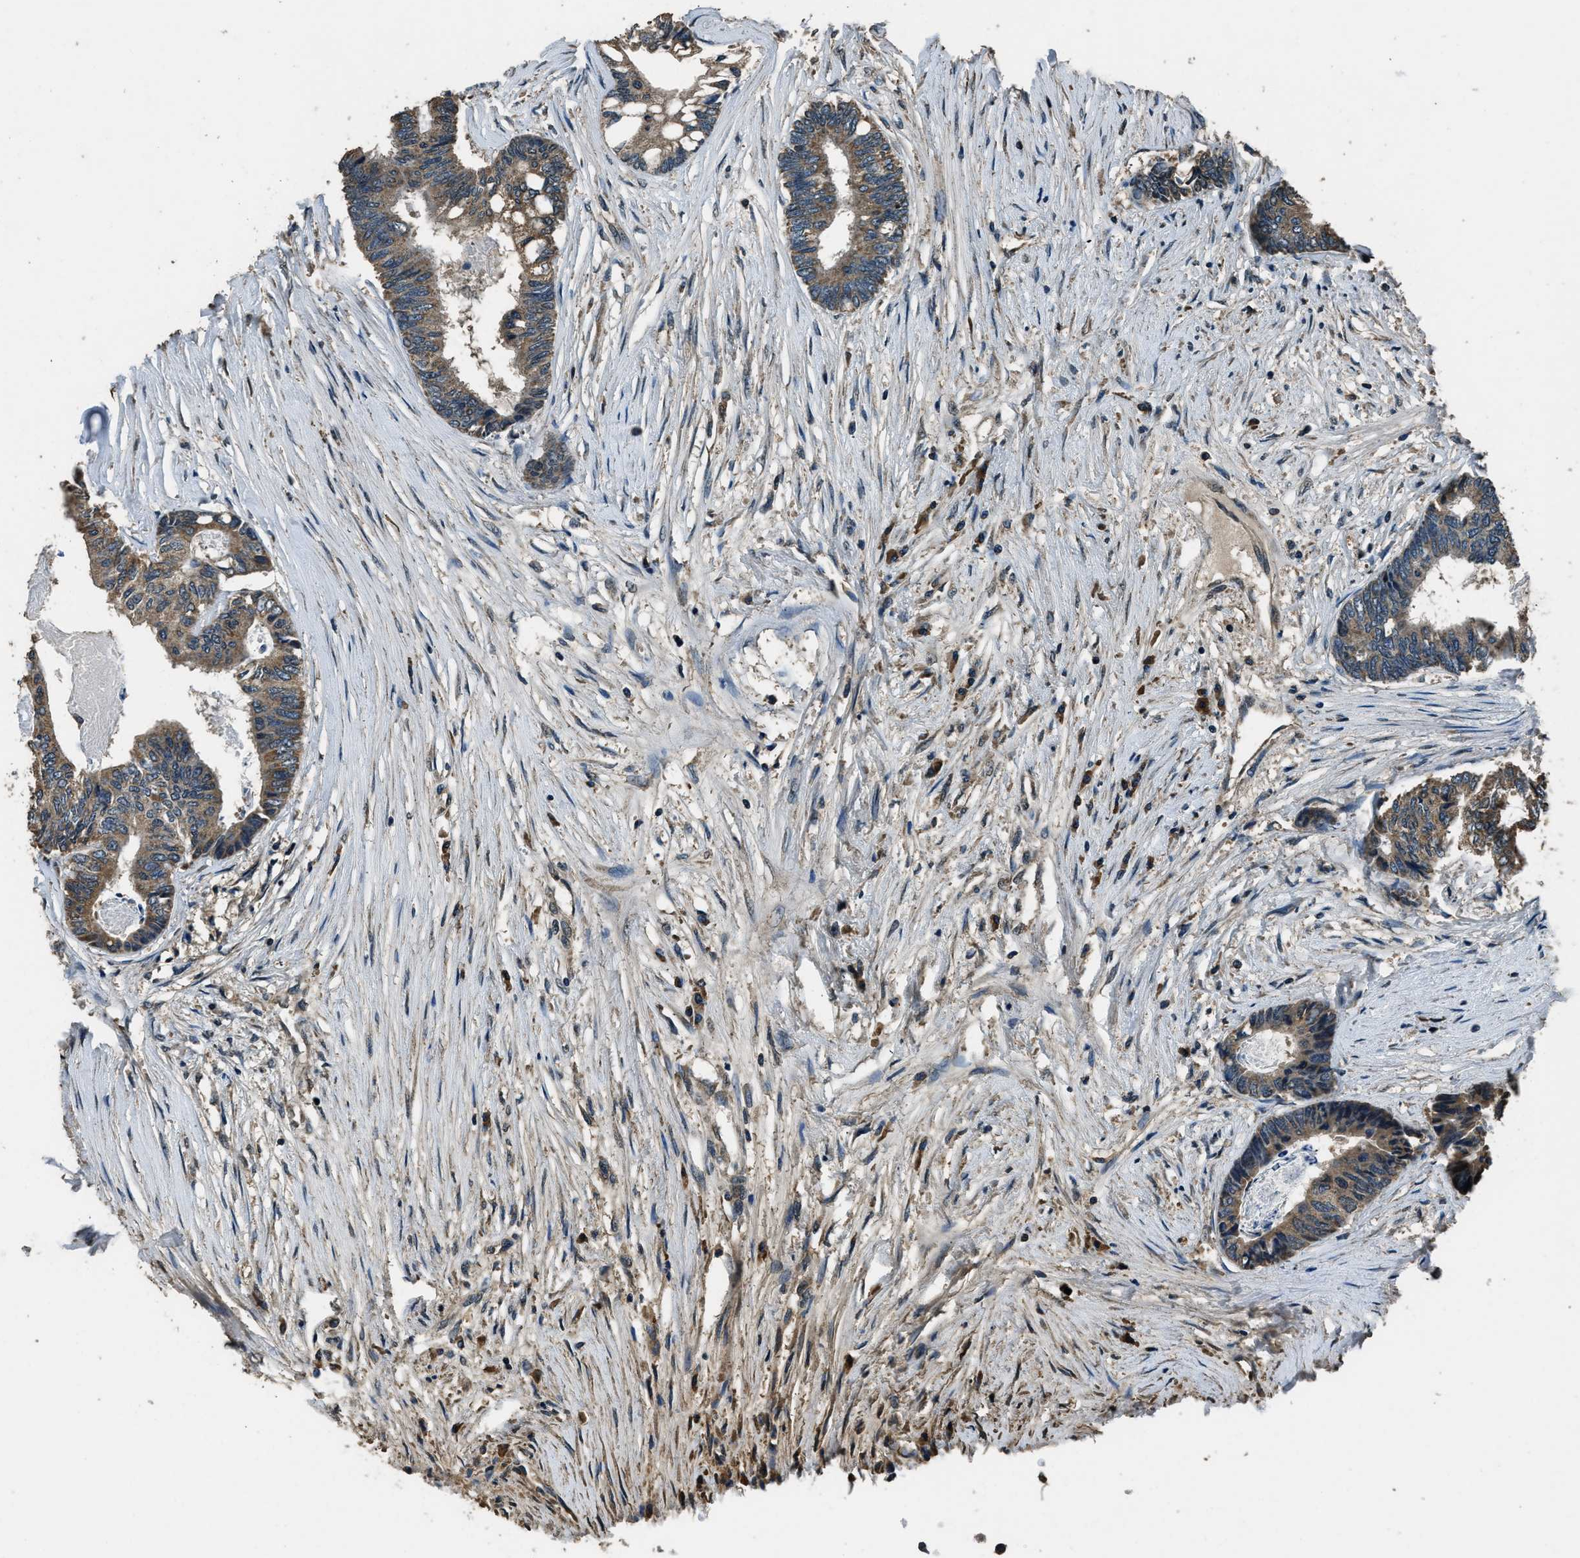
{"staining": {"intensity": "moderate", "quantity": ">75%", "location": "cytoplasmic/membranous"}, "tissue": "colorectal cancer", "cell_type": "Tumor cells", "image_type": "cancer", "snomed": [{"axis": "morphology", "description": "Adenocarcinoma, NOS"}, {"axis": "topography", "description": "Rectum"}], "caption": "A brown stain shows moderate cytoplasmic/membranous staining of a protein in human colorectal adenocarcinoma tumor cells.", "gene": "SALL3", "patient": {"sex": "male", "age": 63}}